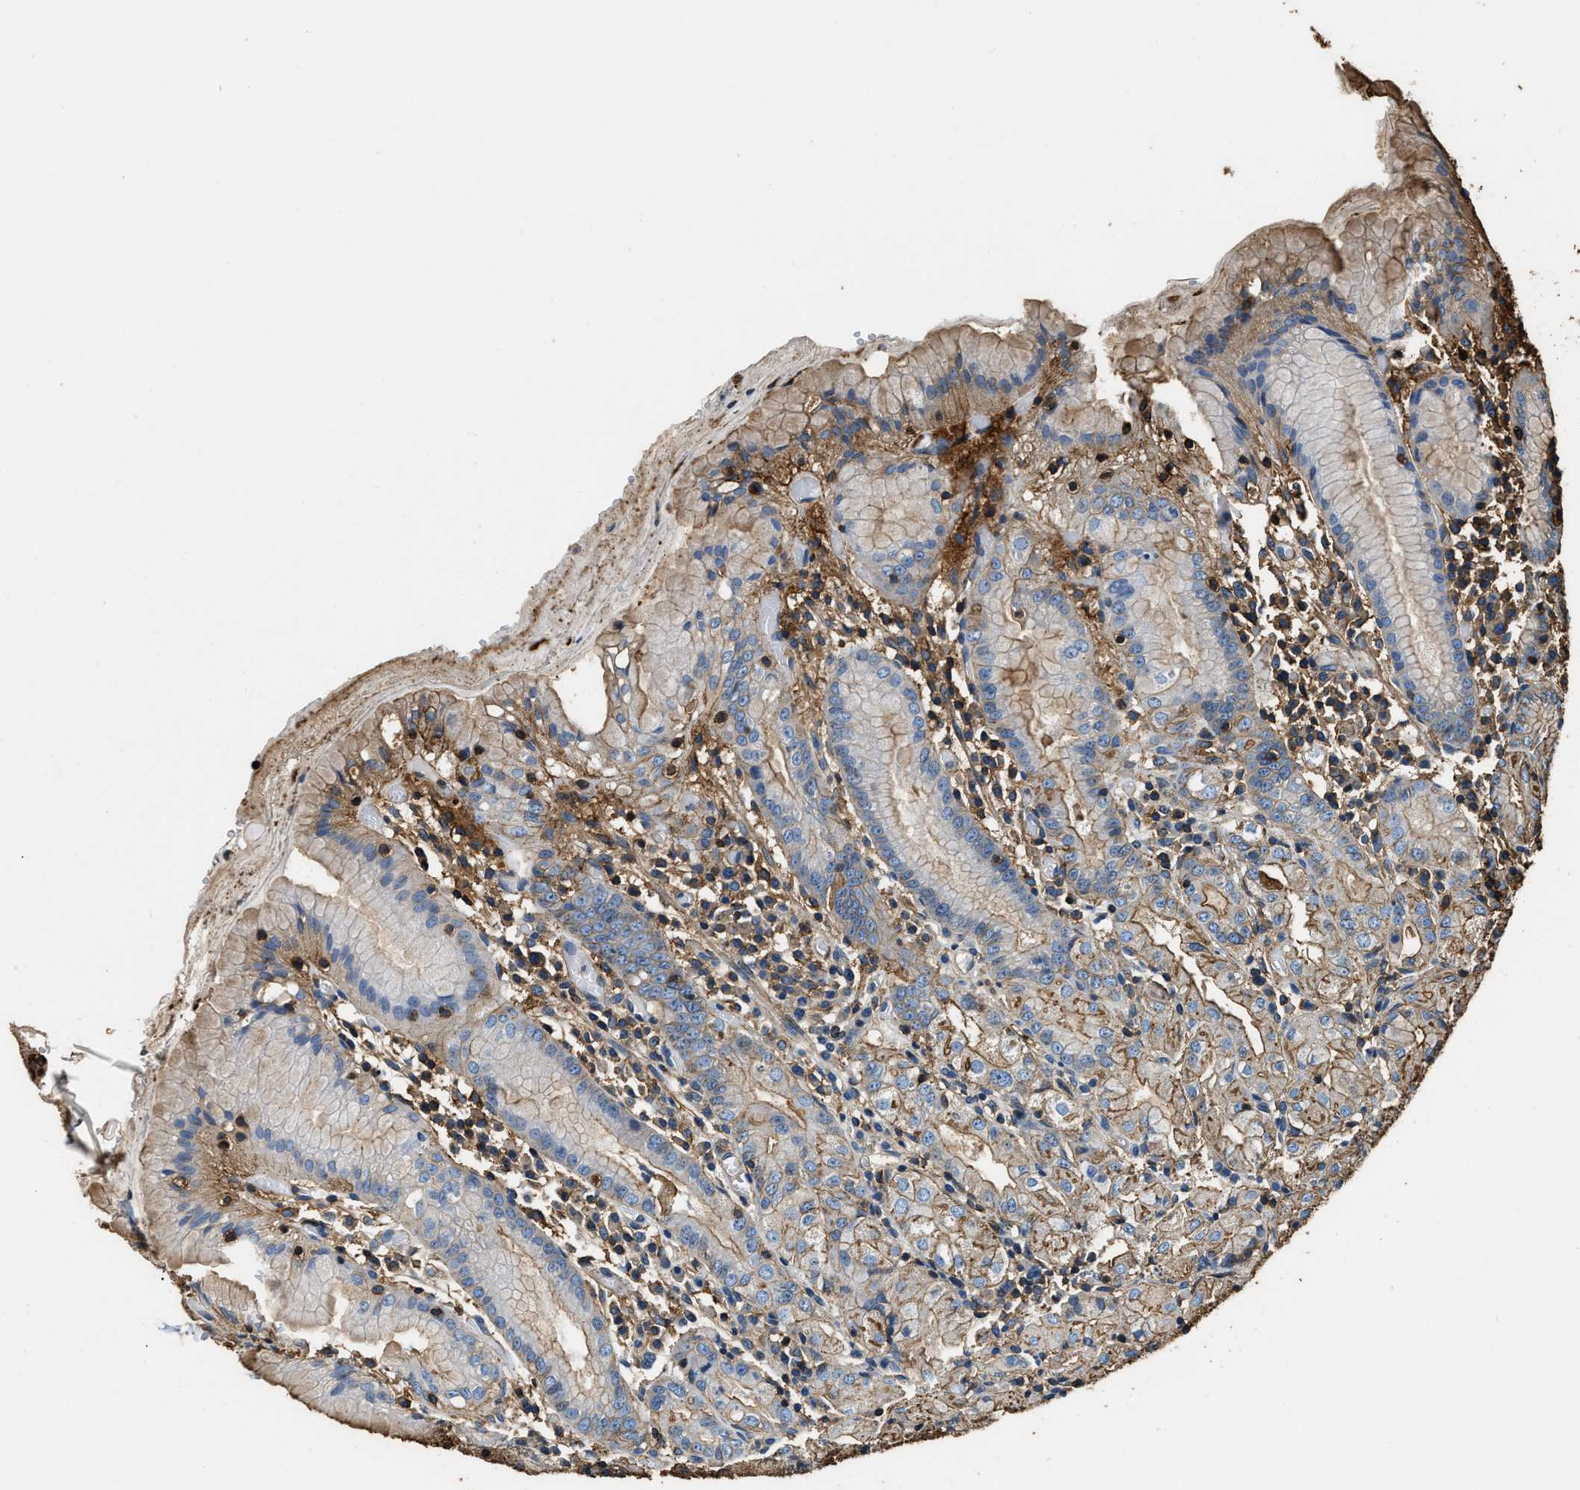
{"staining": {"intensity": "moderate", "quantity": ">75%", "location": "cytoplasmic/membranous"}, "tissue": "stomach", "cell_type": "Glandular cells", "image_type": "normal", "snomed": [{"axis": "morphology", "description": "Normal tissue, NOS"}, {"axis": "topography", "description": "Stomach"}, {"axis": "topography", "description": "Stomach, lower"}], "caption": "Immunohistochemistry (IHC) micrograph of unremarkable human stomach stained for a protein (brown), which demonstrates medium levels of moderate cytoplasmic/membranous staining in approximately >75% of glandular cells.", "gene": "ACCS", "patient": {"sex": "female", "age": 75}}